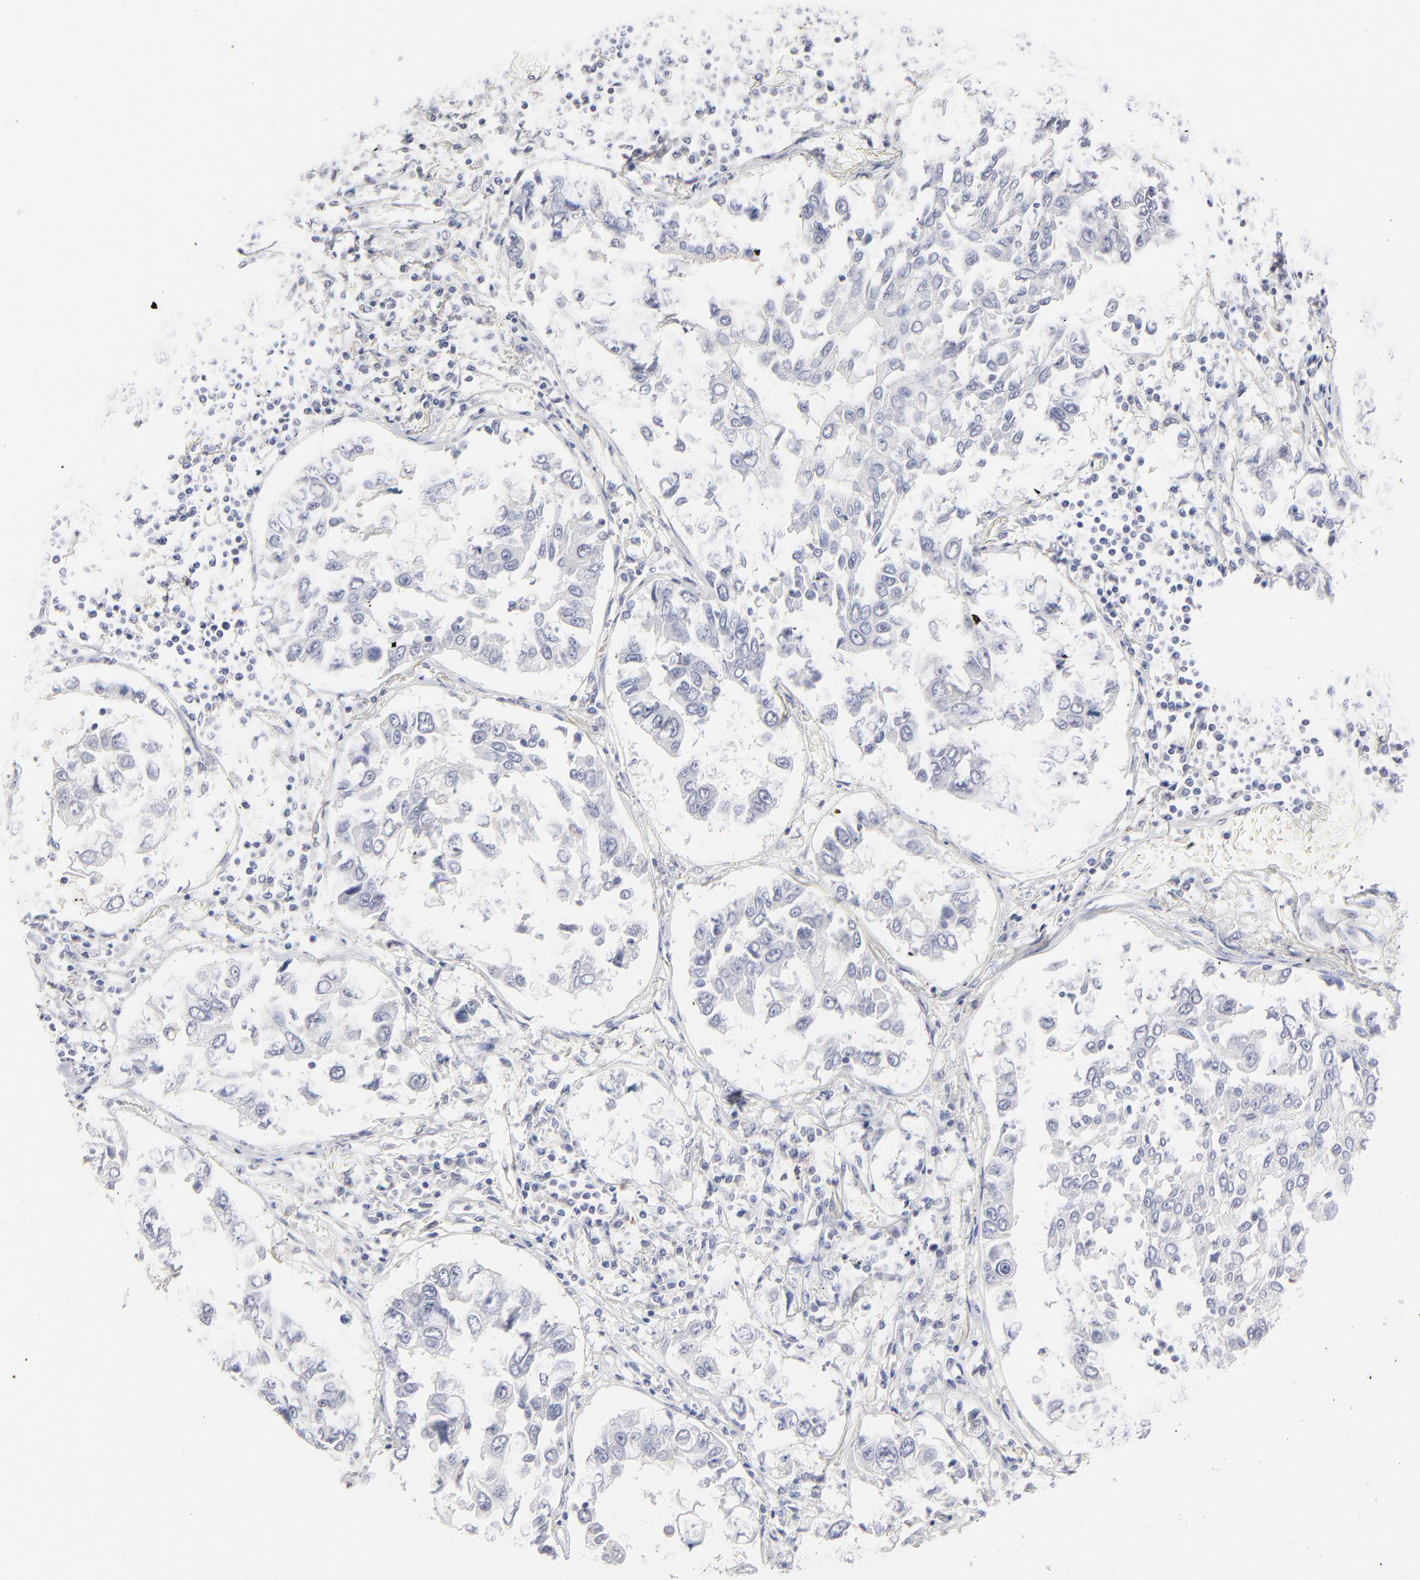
{"staining": {"intensity": "negative", "quantity": "none", "location": "none"}, "tissue": "lung cancer", "cell_type": "Tumor cells", "image_type": "cancer", "snomed": [{"axis": "morphology", "description": "Squamous cell carcinoma, NOS"}, {"axis": "topography", "description": "Lung"}], "caption": "Micrograph shows no significant protein expression in tumor cells of lung cancer.", "gene": "RBM3", "patient": {"sex": "male", "age": 71}}